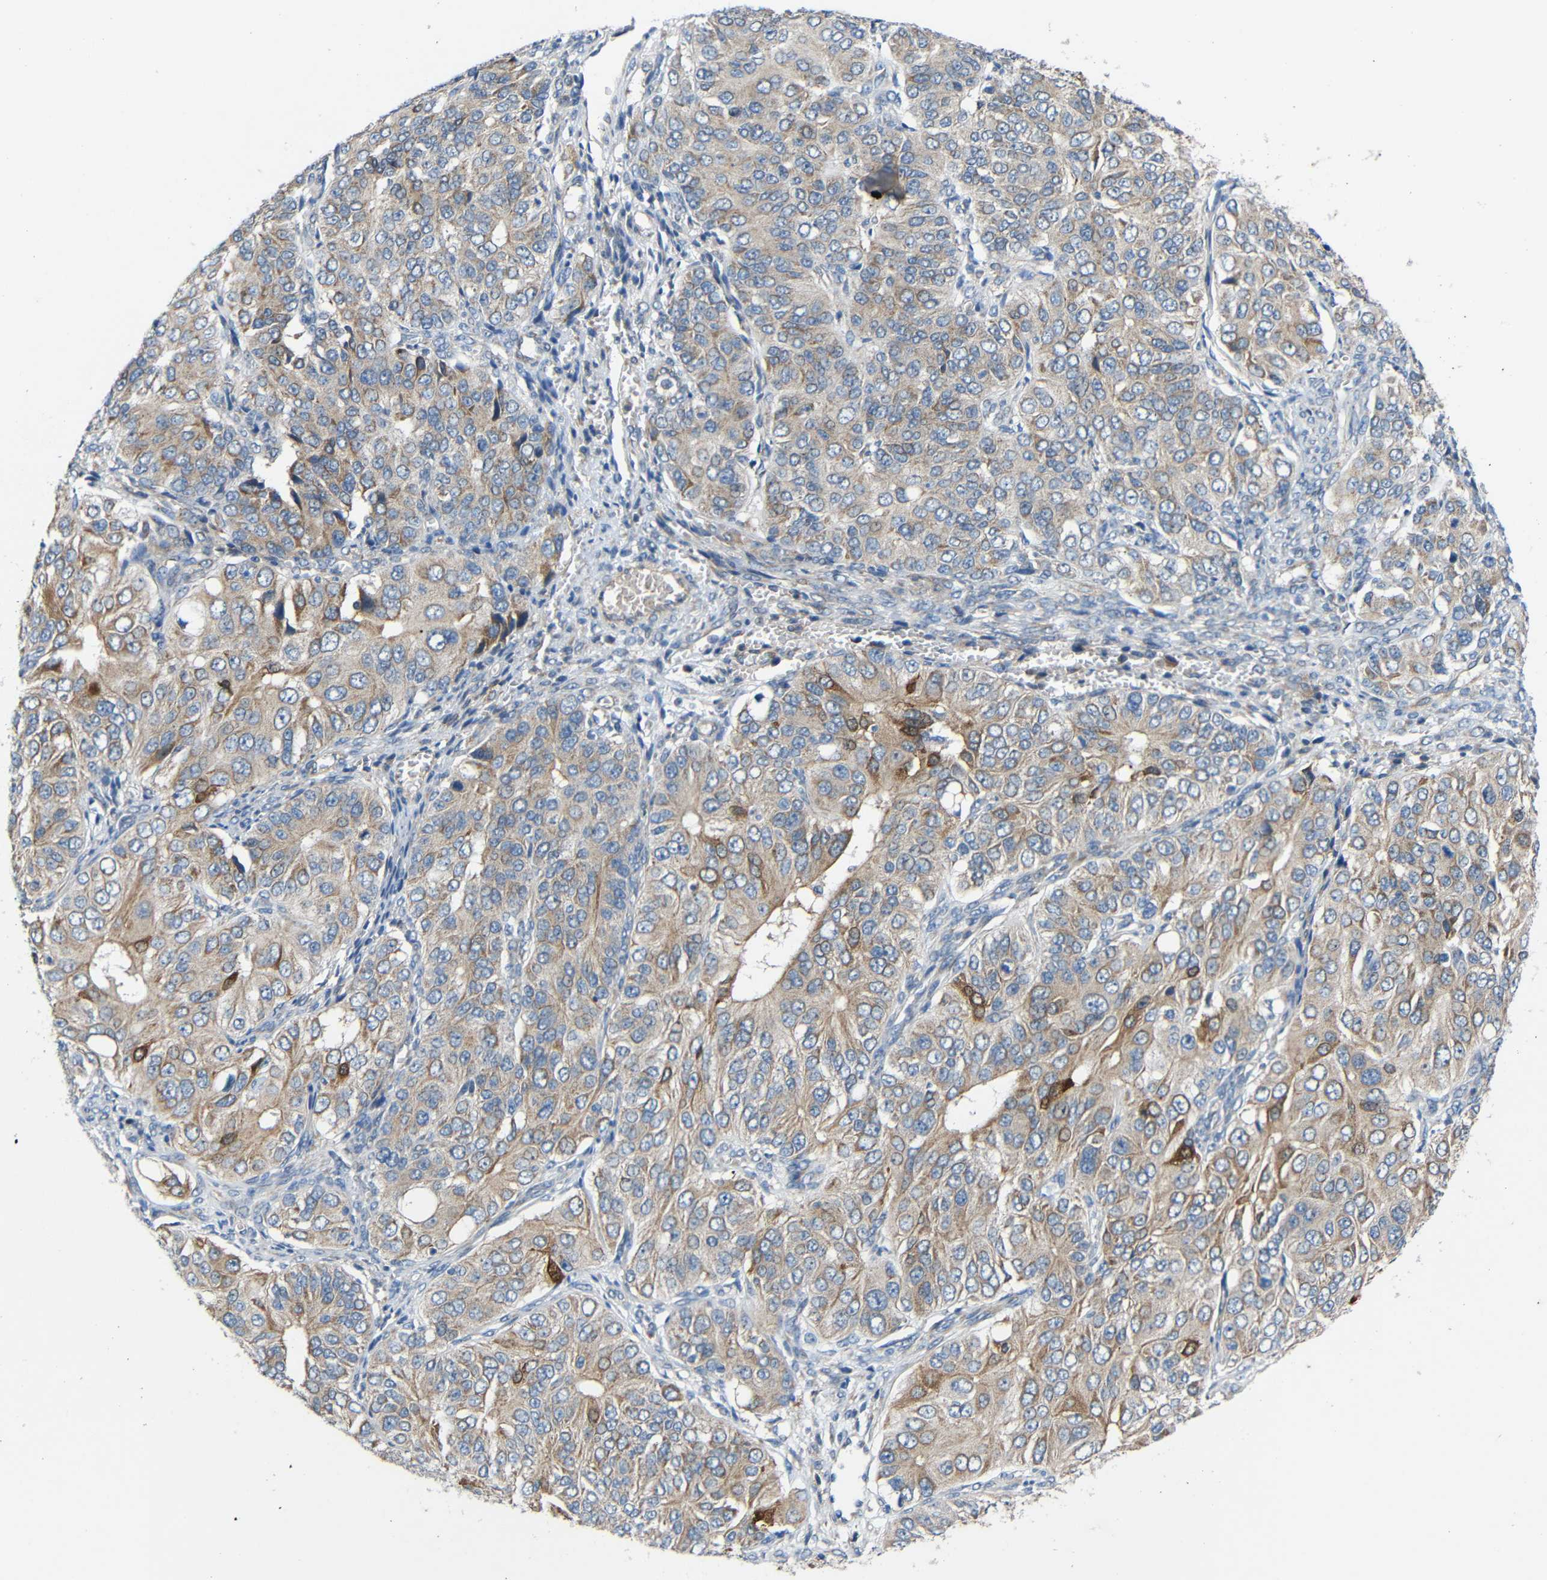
{"staining": {"intensity": "weak", "quantity": ">75%", "location": "cytoplasmic/membranous"}, "tissue": "ovarian cancer", "cell_type": "Tumor cells", "image_type": "cancer", "snomed": [{"axis": "morphology", "description": "Carcinoma, endometroid"}, {"axis": "topography", "description": "Ovary"}], "caption": "A histopathology image of endometroid carcinoma (ovarian) stained for a protein demonstrates weak cytoplasmic/membranous brown staining in tumor cells.", "gene": "TMEM25", "patient": {"sex": "female", "age": 51}}